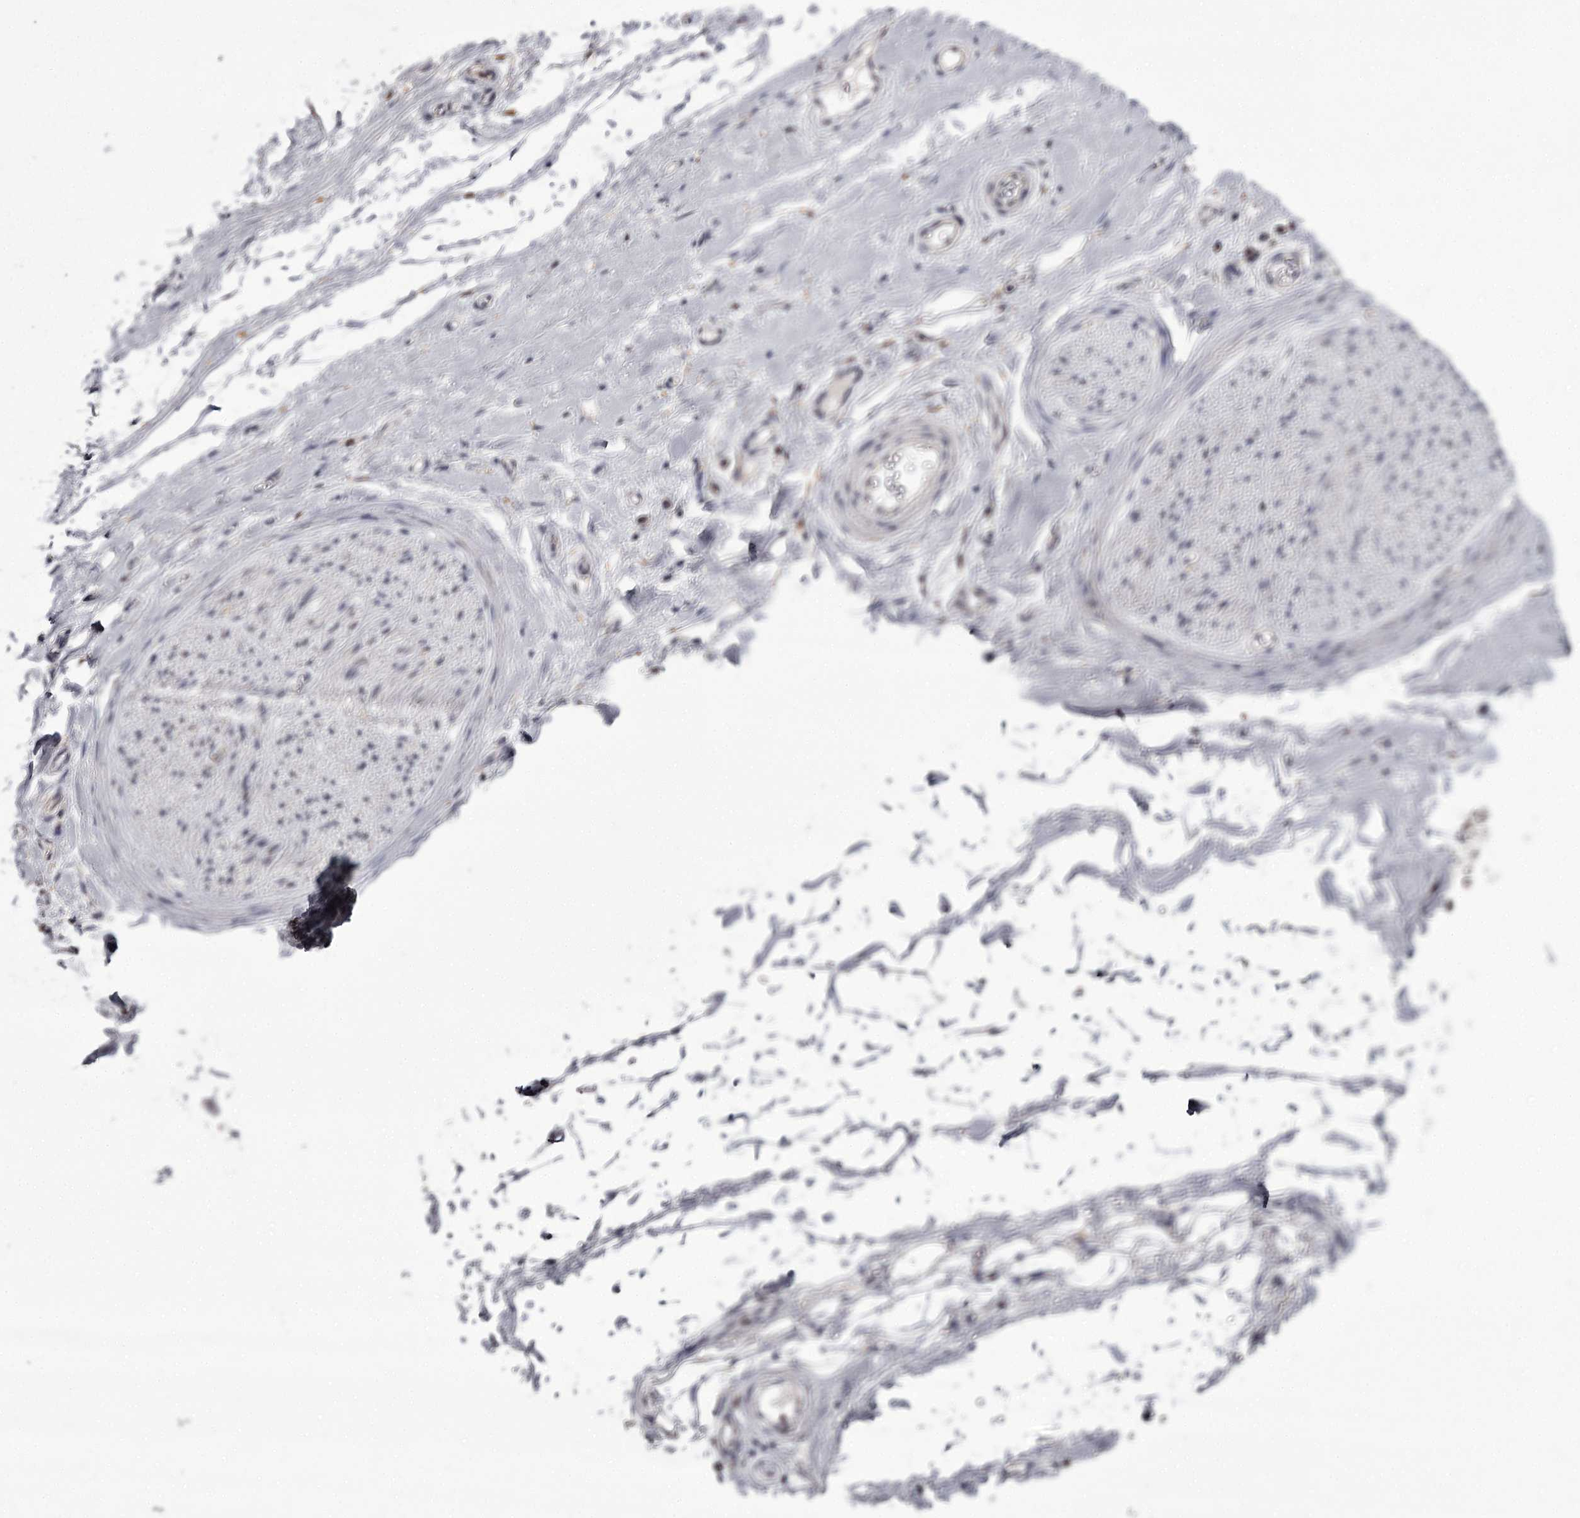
{"staining": {"intensity": "negative", "quantity": "none", "location": "none"}, "tissue": "adipose tissue", "cell_type": "Adipocytes", "image_type": "normal", "snomed": [{"axis": "morphology", "description": "Normal tissue, NOS"}, {"axis": "morphology", "description": "Adenocarcinoma, NOS"}, {"axis": "topography", "description": "Stomach, upper"}, {"axis": "topography", "description": "Peripheral nerve tissue"}], "caption": "Image shows no significant protein positivity in adipocytes of unremarkable adipose tissue.", "gene": "SLC32A1", "patient": {"sex": "male", "age": 62}}